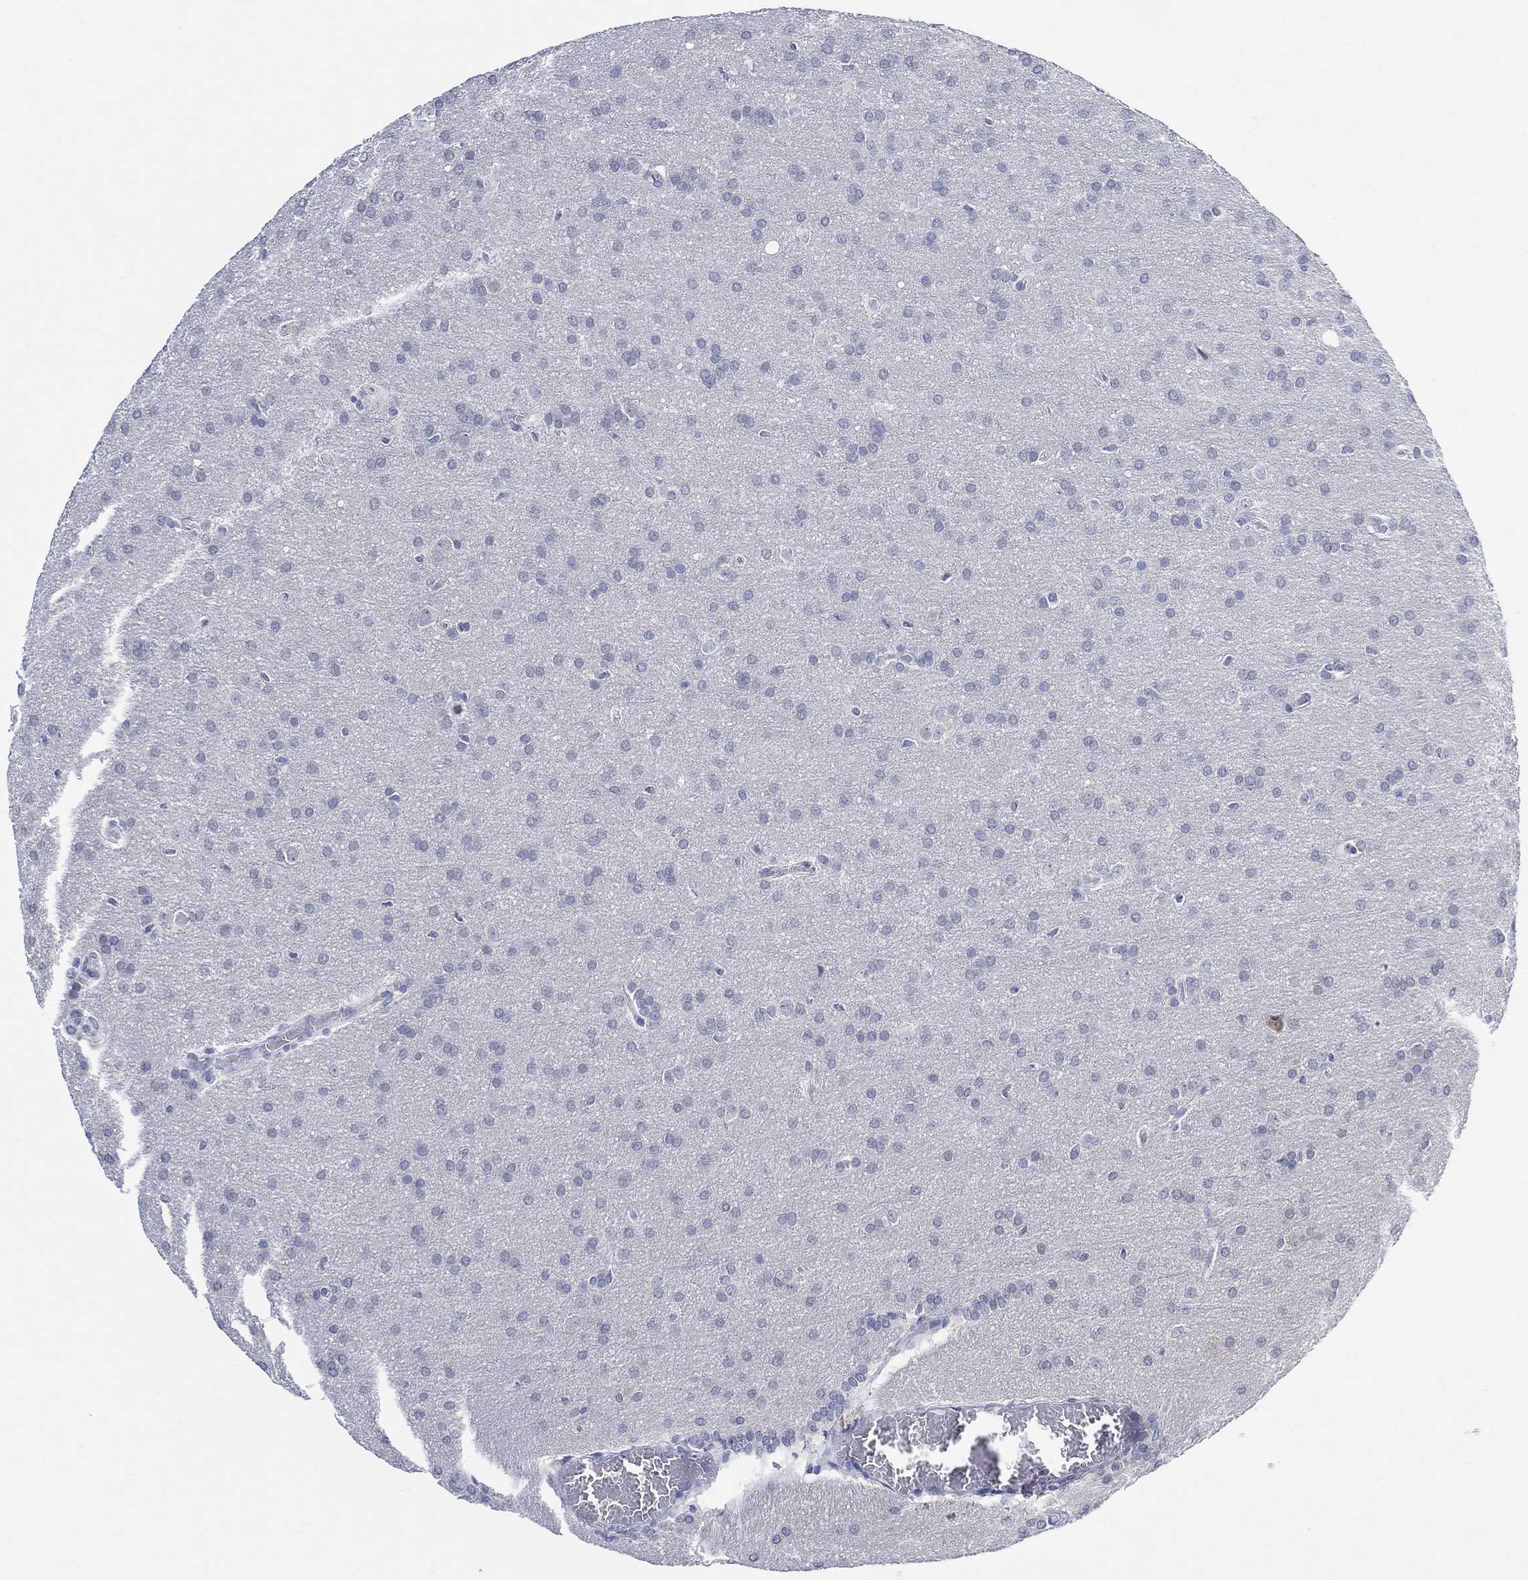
{"staining": {"intensity": "negative", "quantity": "none", "location": "none"}, "tissue": "glioma", "cell_type": "Tumor cells", "image_type": "cancer", "snomed": [{"axis": "morphology", "description": "Glioma, malignant, Low grade"}, {"axis": "topography", "description": "Brain"}], "caption": "This histopathology image is of malignant low-grade glioma stained with IHC to label a protein in brown with the nuclei are counter-stained blue. There is no staining in tumor cells. (Immunohistochemistry (ihc), brightfield microscopy, high magnification).", "gene": "FBP2", "patient": {"sex": "female", "age": 32}}